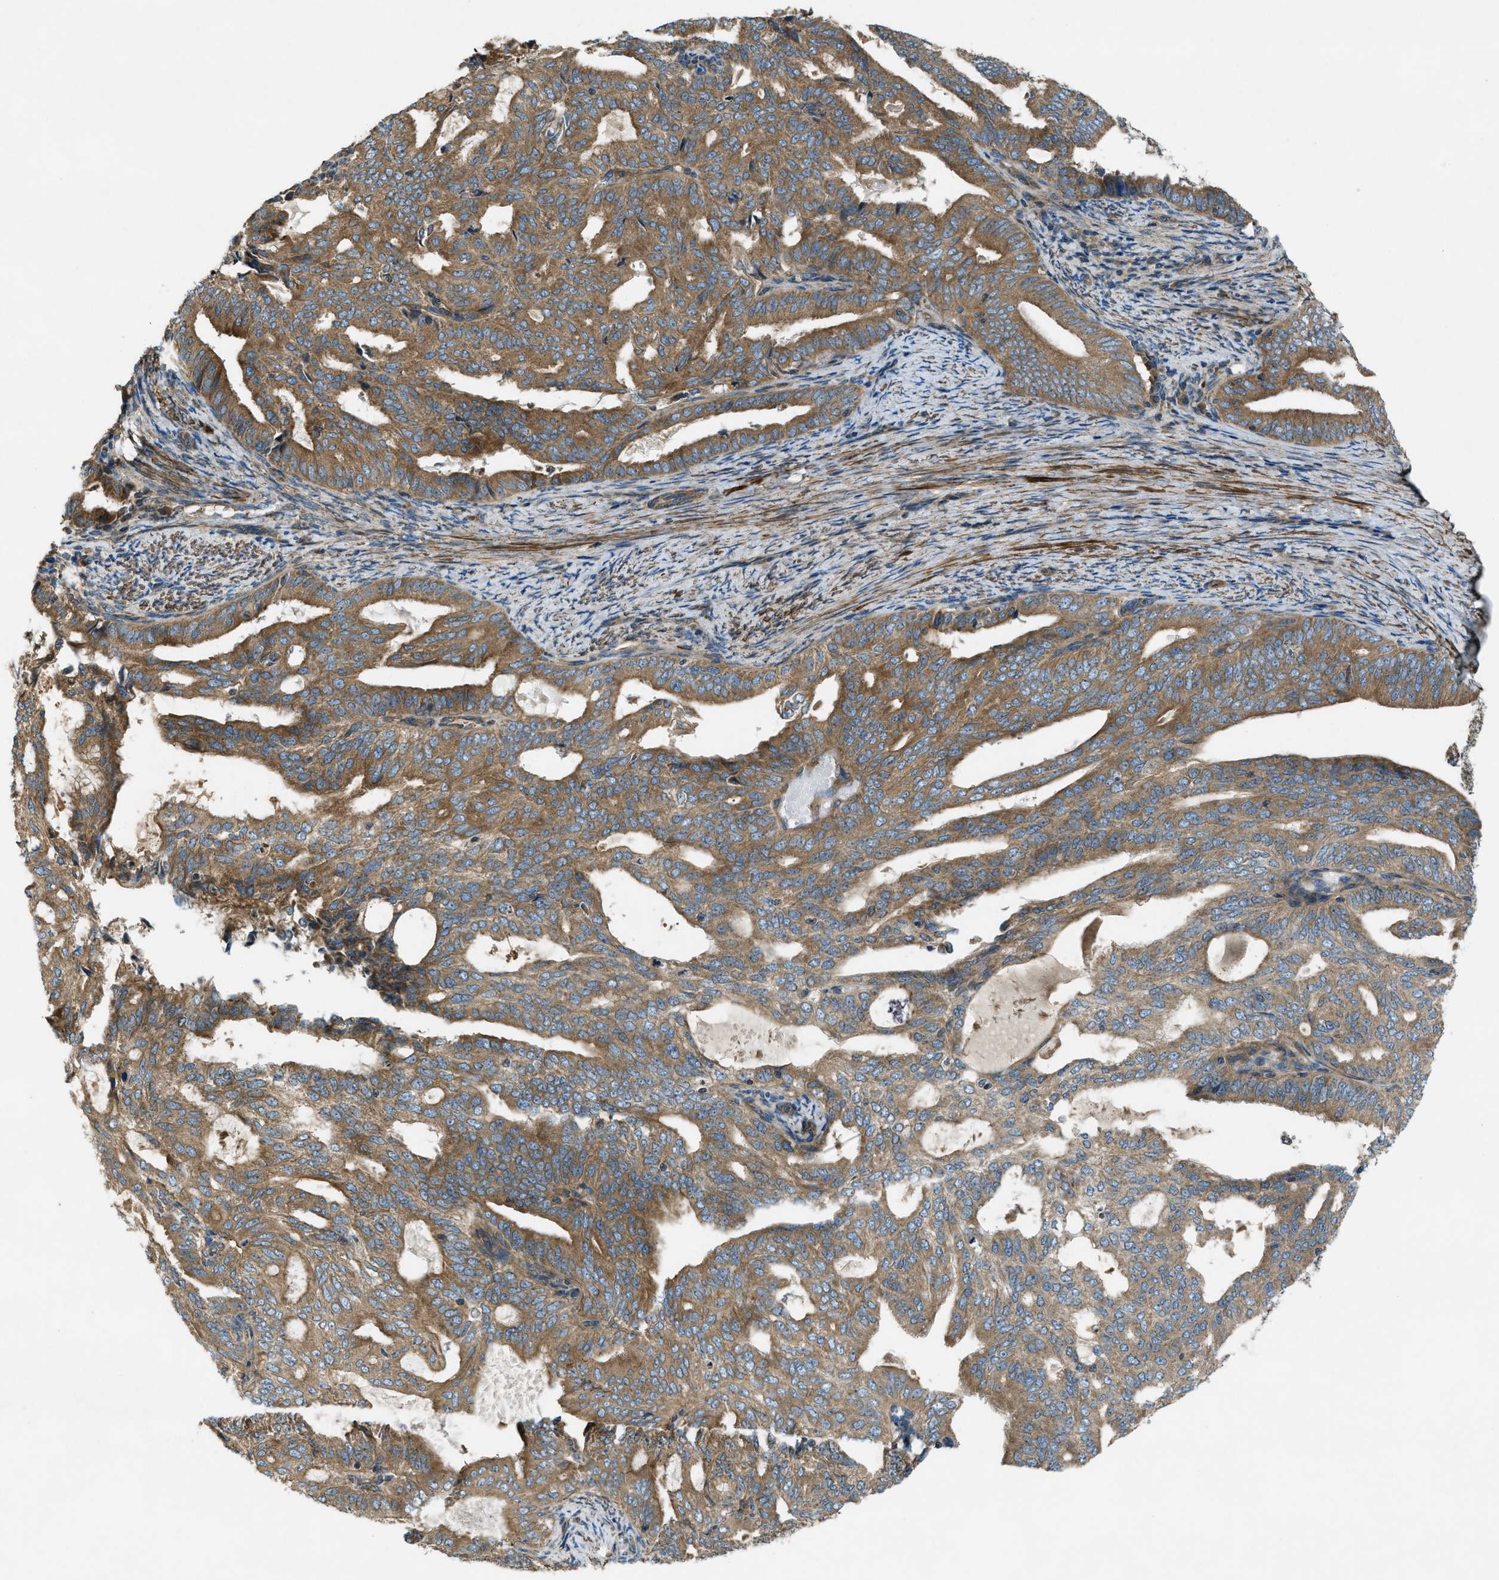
{"staining": {"intensity": "moderate", "quantity": ">75%", "location": "cytoplasmic/membranous"}, "tissue": "endometrial cancer", "cell_type": "Tumor cells", "image_type": "cancer", "snomed": [{"axis": "morphology", "description": "Adenocarcinoma, NOS"}, {"axis": "topography", "description": "Endometrium"}], "caption": "Protein expression analysis of human endometrial cancer (adenocarcinoma) reveals moderate cytoplasmic/membranous positivity in approximately >75% of tumor cells.", "gene": "VEZT", "patient": {"sex": "female", "age": 58}}